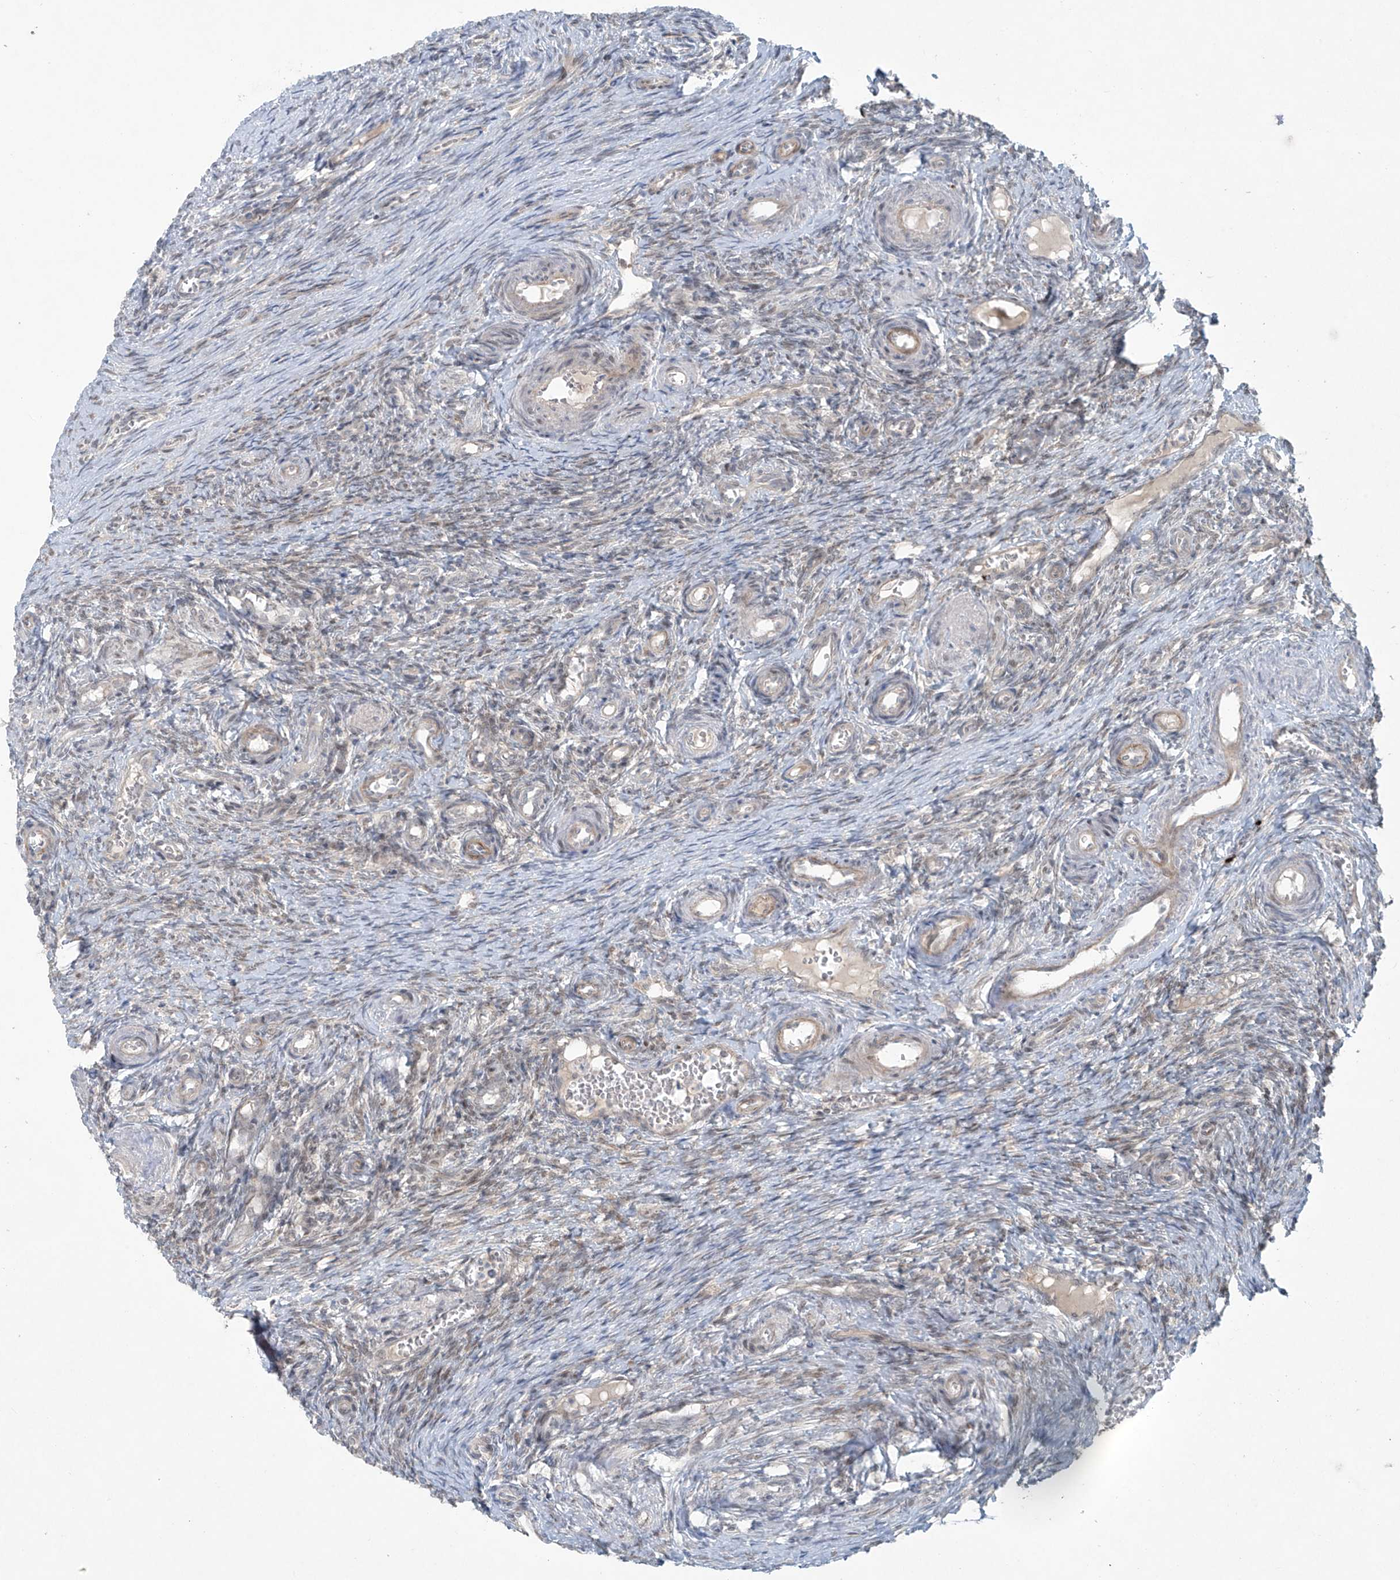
{"staining": {"intensity": "negative", "quantity": "none", "location": "none"}, "tissue": "ovary", "cell_type": "Ovarian stroma cells", "image_type": "normal", "snomed": [{"axis": "morphology", "description": "Adenocarcinoma, NOS"}, {"axis": "topography", "description": "Endometrium"}], "caption": "An IHC image of benign ovary is shown. There is no staining in ovarian stroma cells of ovary.", "gene": "PPAT", "patient": {"sex": "female", "age": 32}}